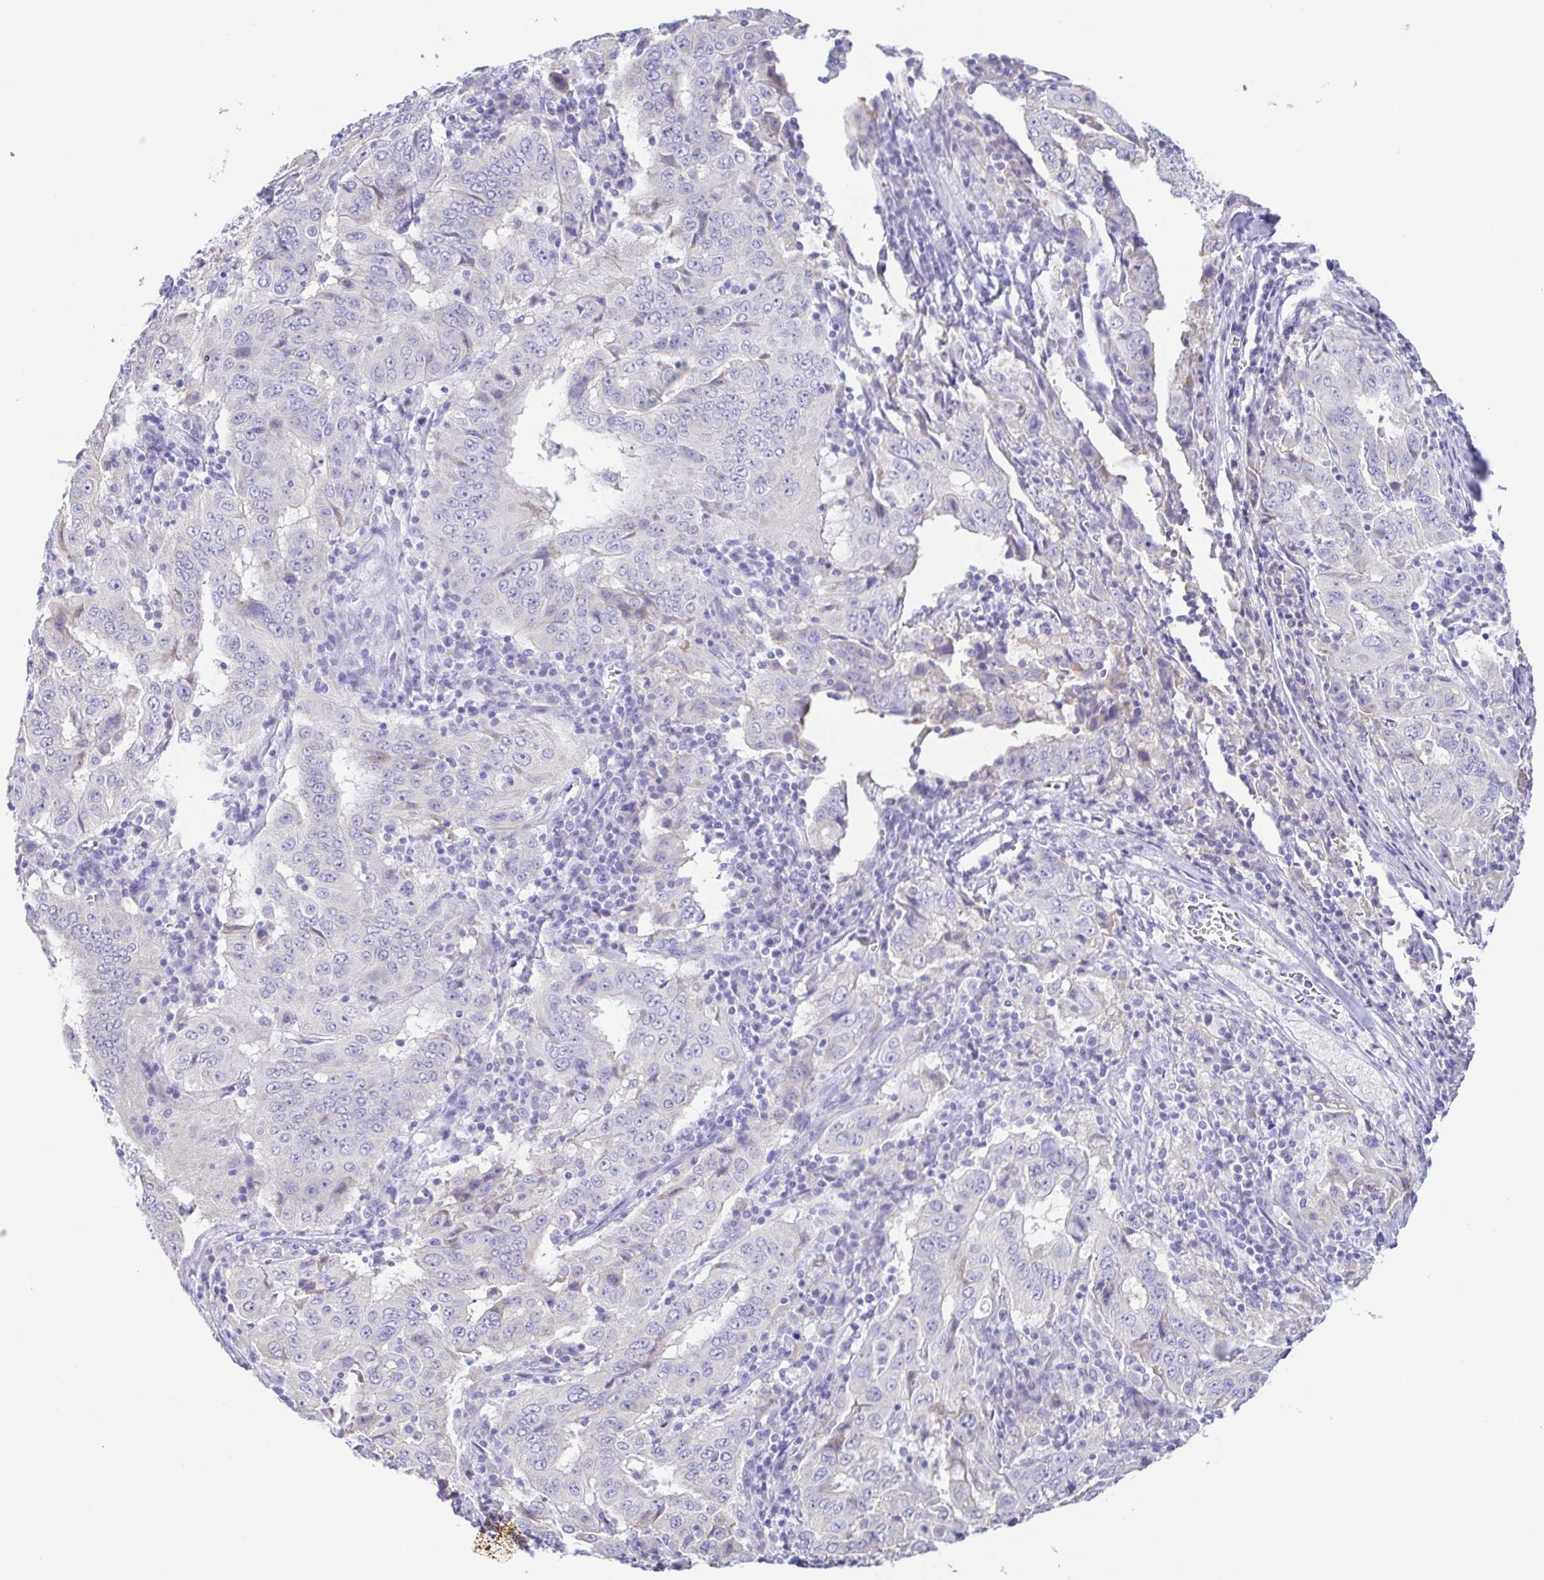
{"staining": {"intensity": "negative", "quantity": "none", "location": "none"}, "tissue": "pancreatic cancer", "cell_type": "Tumor cells", "image_type": "cancer", "snomed": [{"axis": "morphology", "description": "Adenocarcinoma, NOS"}, {"axis": "topography", "description": "Pancreas"}], "caption": "Immunohistochemistry (IHC) micrograph of neoplastic tissue: human pancreatic adenocarcinoma stained with DAB demonstrates no significant protein expression in tumor cells.", "gene": "A1BG", "patient": {"sex": "male", "age": 63}}